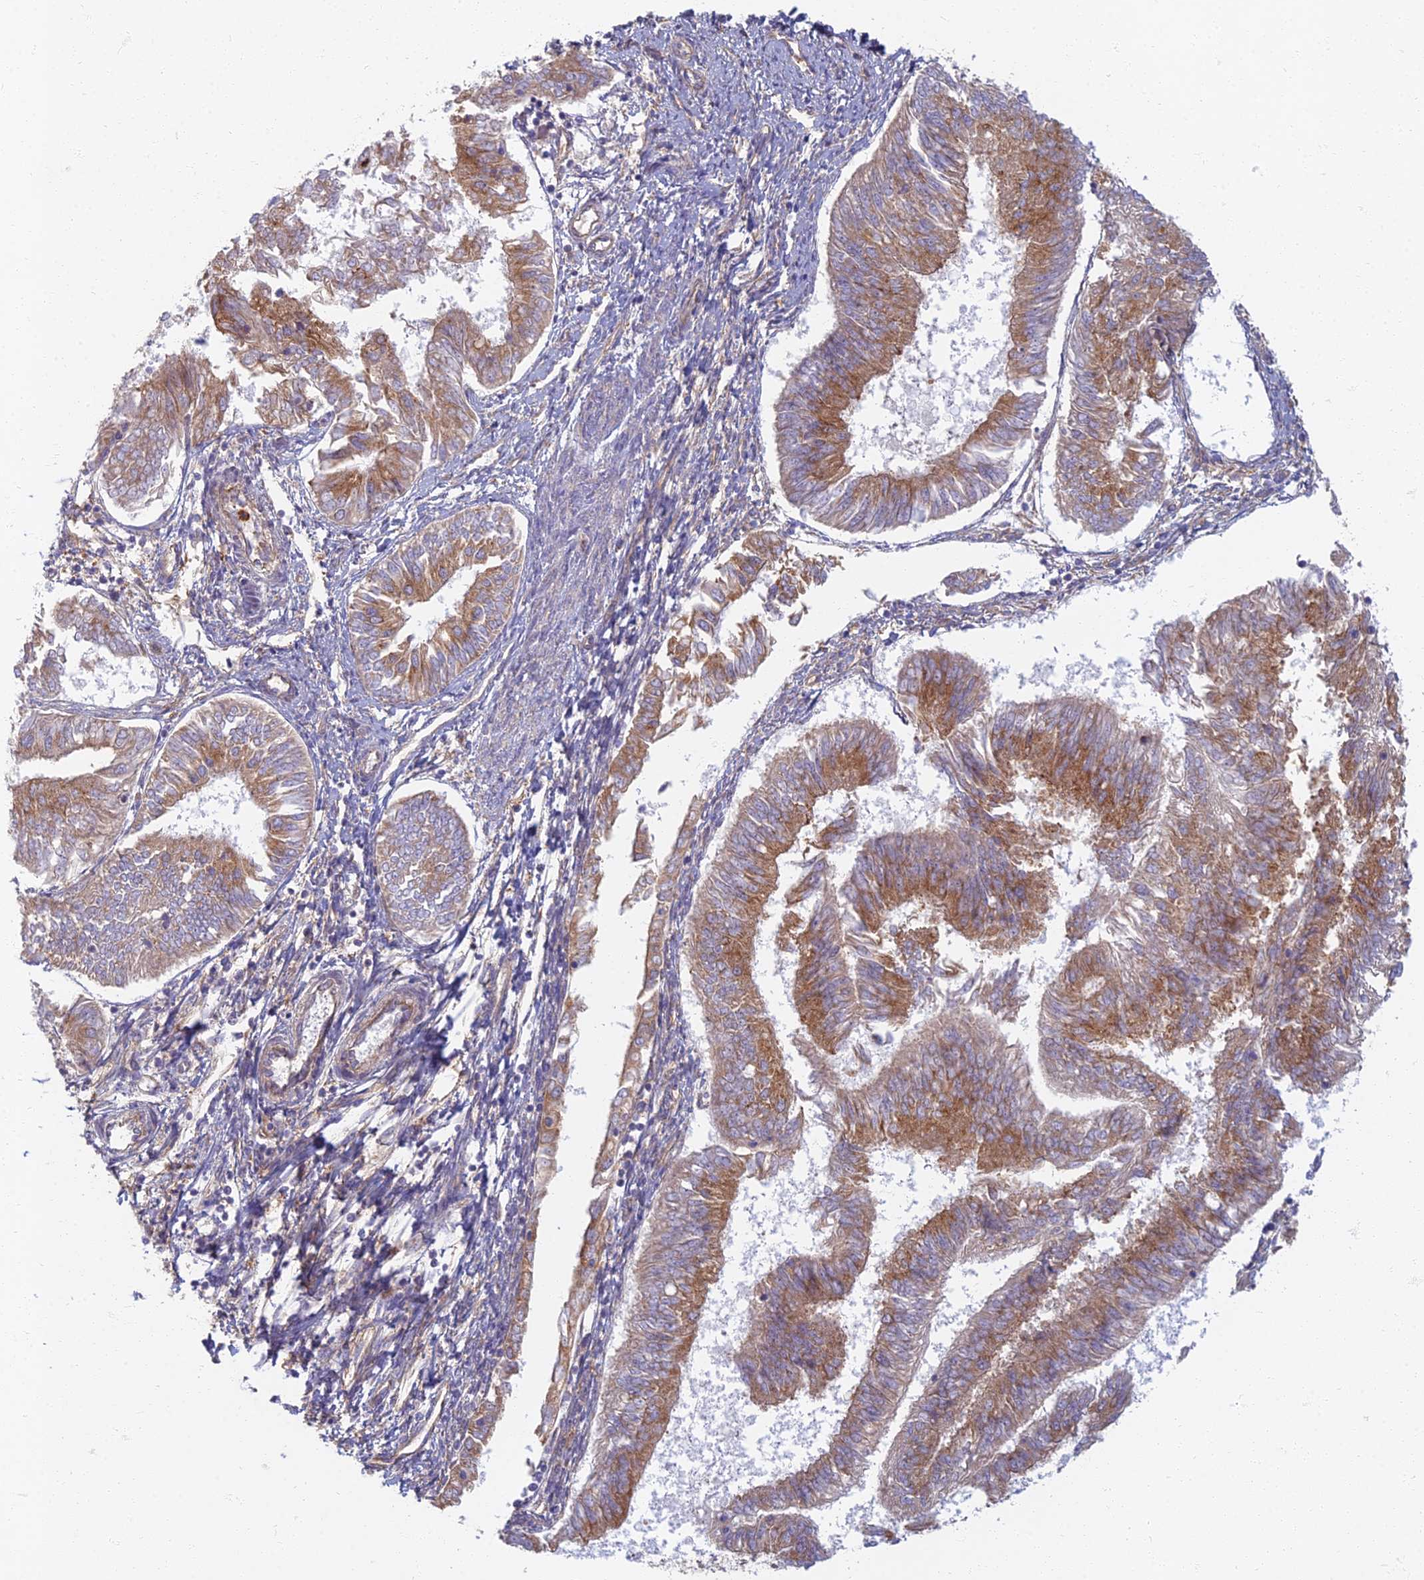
{"staining": {"intensity": "moderate", "quantity": ">75%", "location": "cytoplasmic/membranous"}, "tissue": "endometrial cancer", "cell_type": "Tumor cells", "image_type": "cancer", "snomed": [{"axis": "morphology", "description": "Adenocarcinoma, NOS"}, {"axis": "topography", "description": "Endometrium"}], "caption": "Endometrial adenocarcinoma tissue reveals moderate cytoplasmic/membranous staining in approximately >75% of tumor cells, visualized by immunohistochemistry.", "gene": "PROX2", "patient": {"sex": "female", "age": 58}}